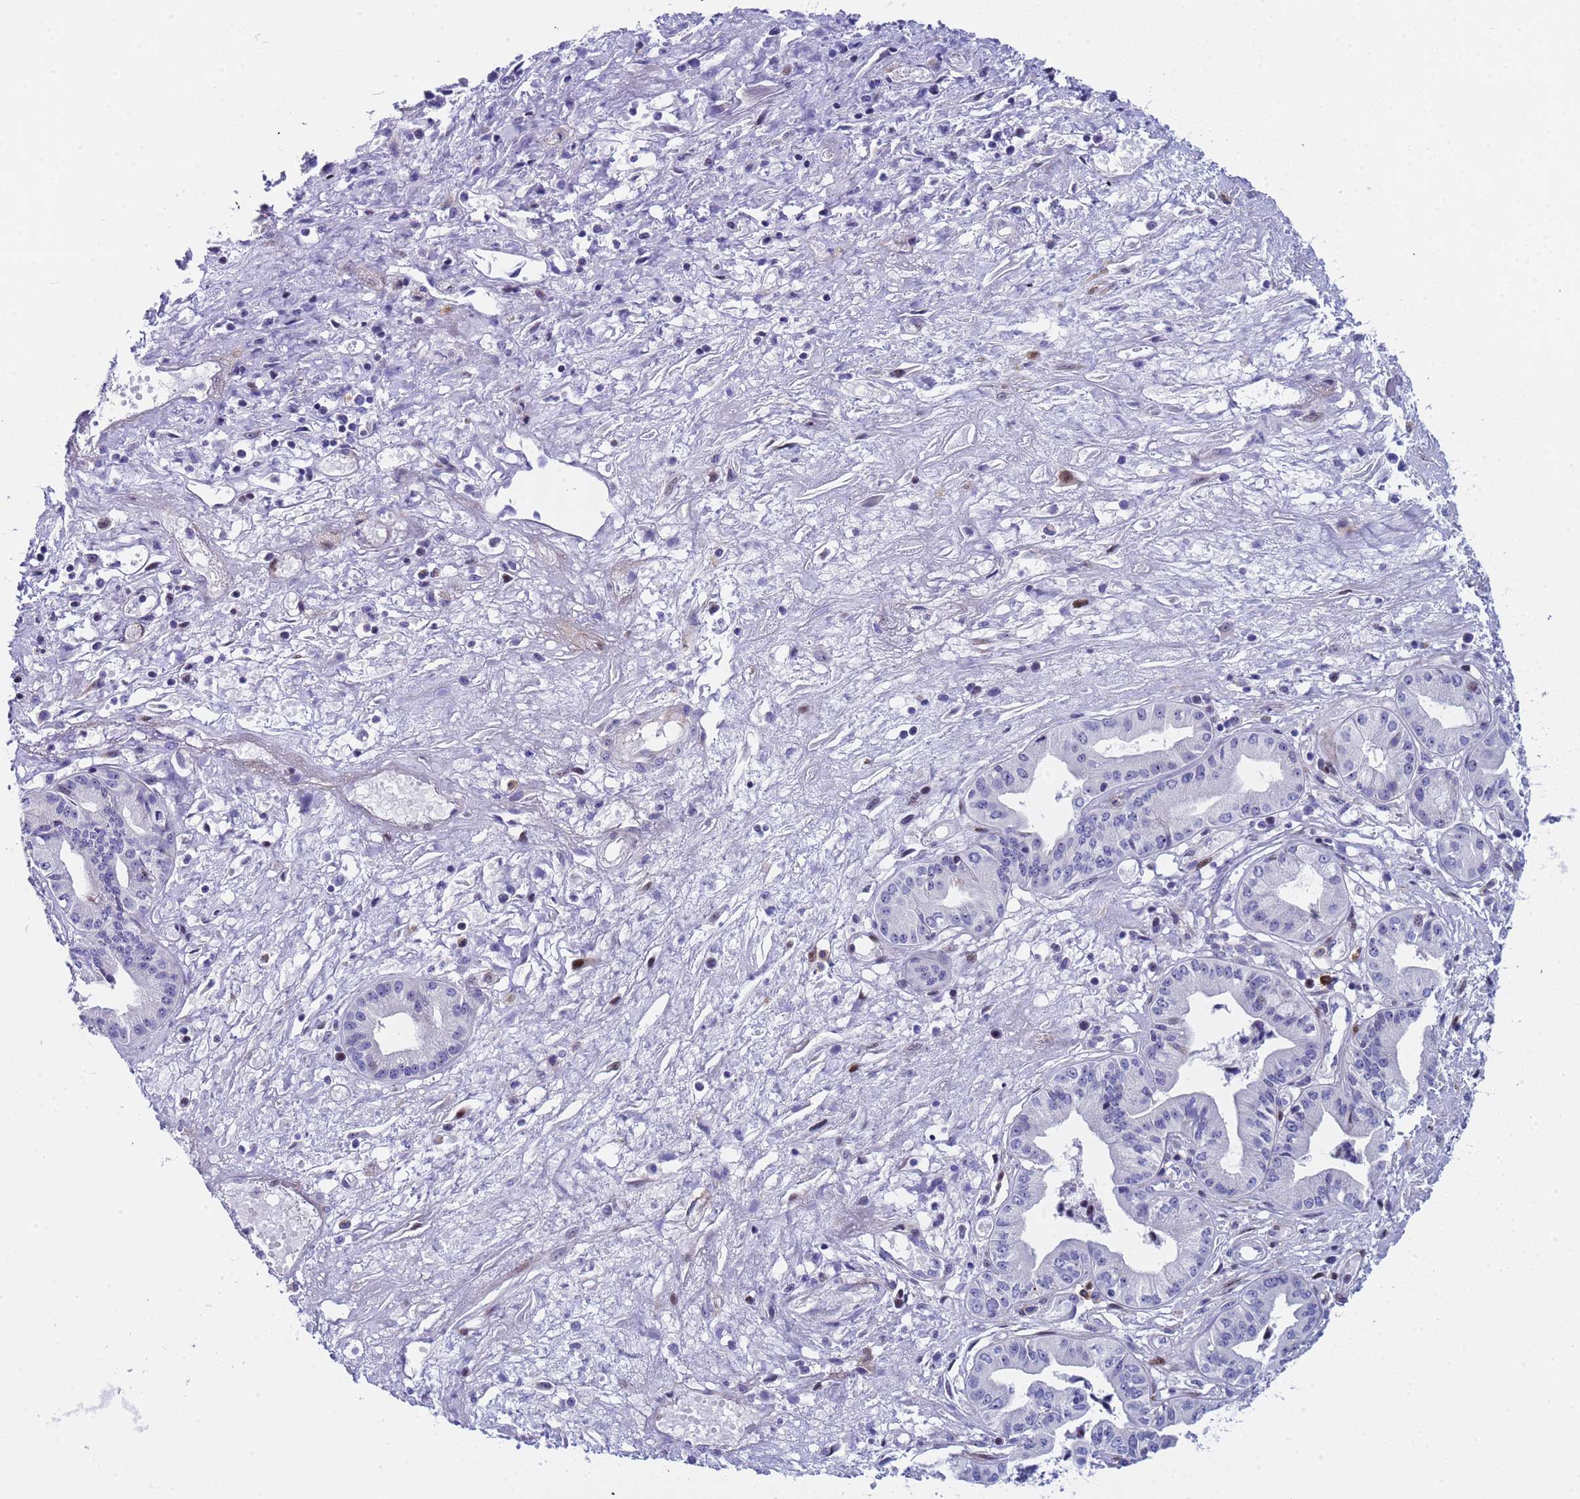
{"staining": {"intensity": "negative", "quantity": "none", "location": "none"}, "tissue": "pancreatic cancer", "cell_type": "Tumor cells", "image_type": "cancer", "snomed": [{"axis": "morphology", "description": "Adenocarcinoma, NOS"}, {"axis": "topography", "description": "Pancreas"}], "caption": "High power microscopy micrograph of an IHC image of pancreatic cancer, revealing no significant positivity in tumor cells.", "gene": "POP5", "patient": {"sex": "female", "age": 50}}